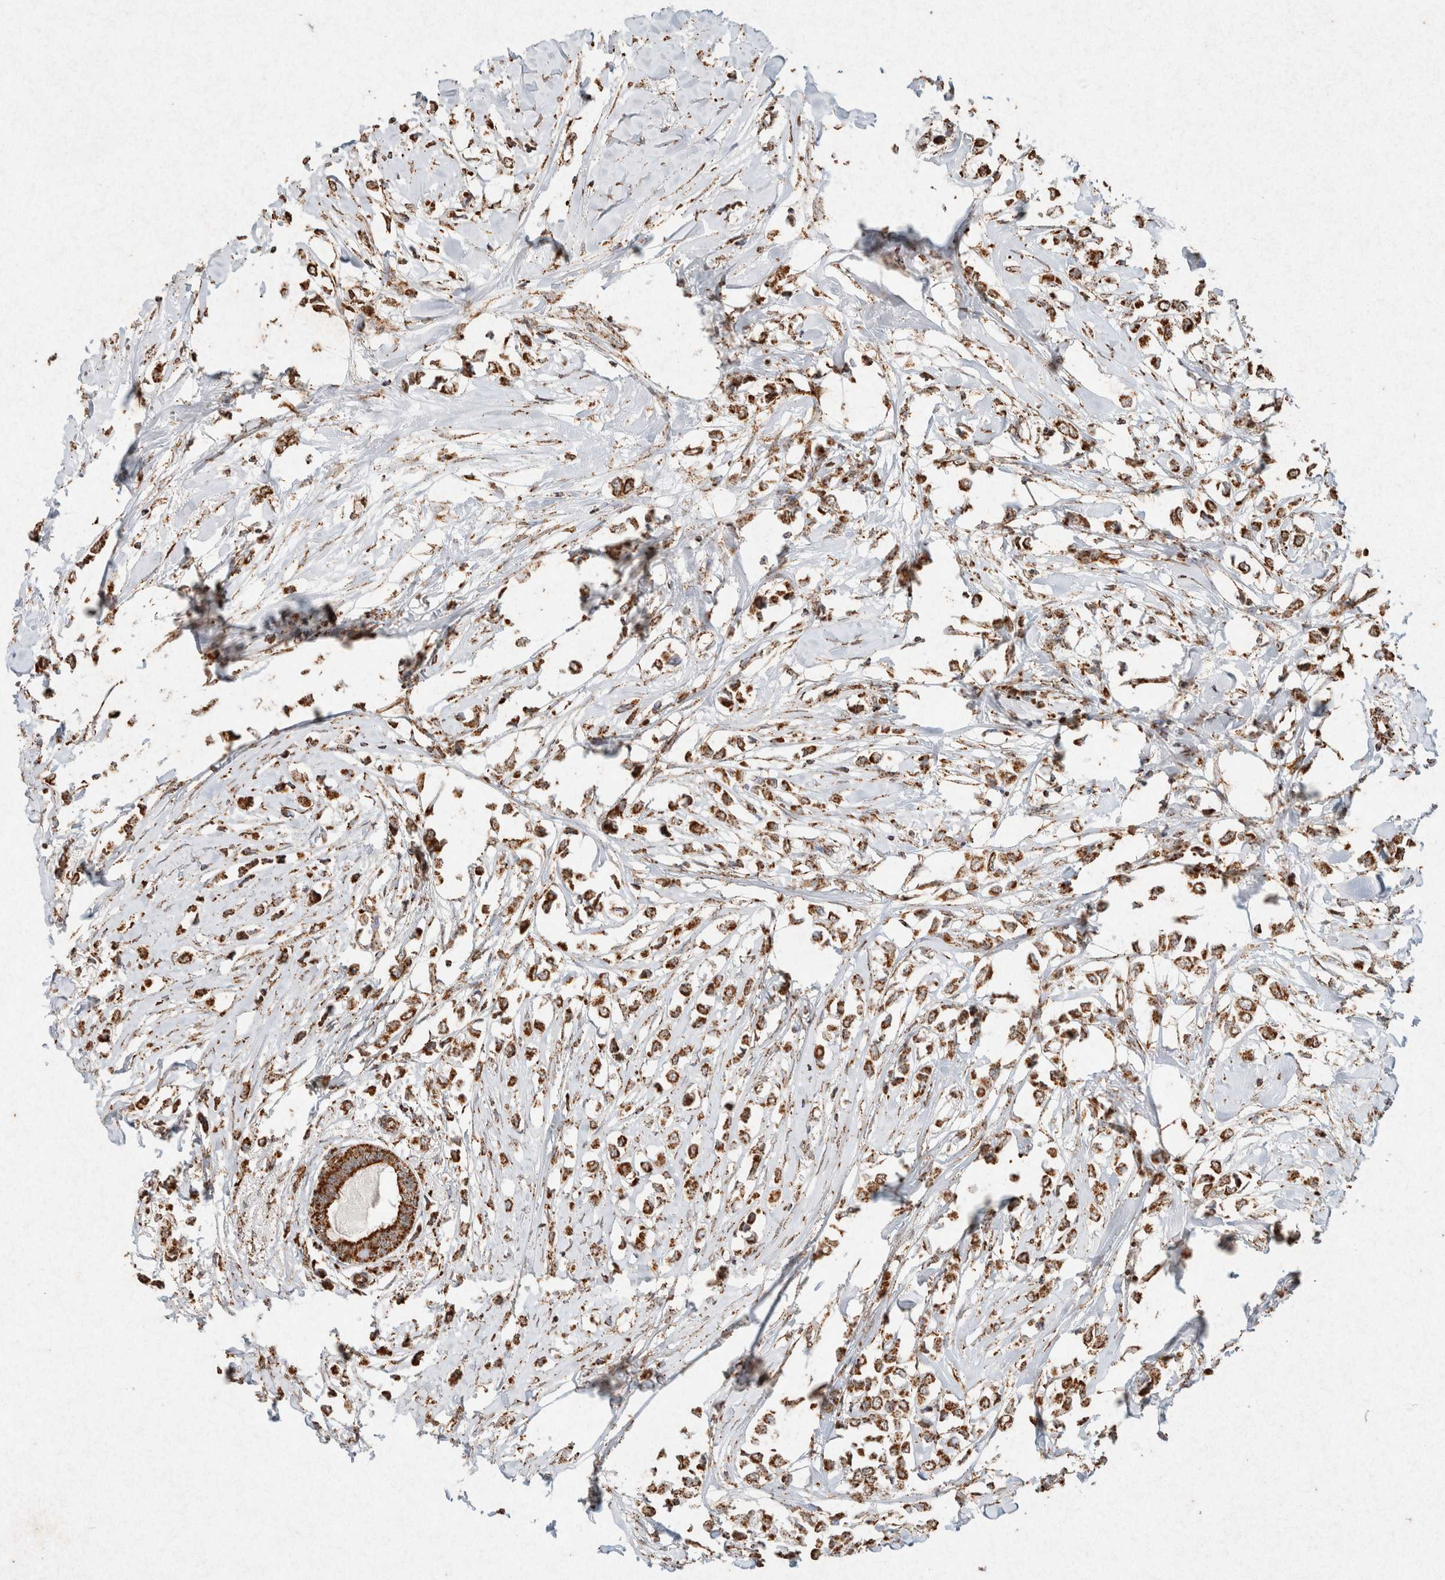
{"staining": {"intensity": "strong", "quantity": ">75%", "location": "cytoplasmic/membranous"}, "tissue": "breast cancer", "cell_type": "Tumor cells", "image_type": "cancer", "snomed": [{"axis": "morphology", "description": "Lobular carcinoma"}, {"axis": "topography", "description": "Breast"}], "caption": "Brown immunohistochemical staining in human breast lobular carcinoma shows strong cytoplasmic/membranous positivity in about >75% of tumor cells.", "gene": "SDC2", "patient": {"sex": "female", "age": 51}}